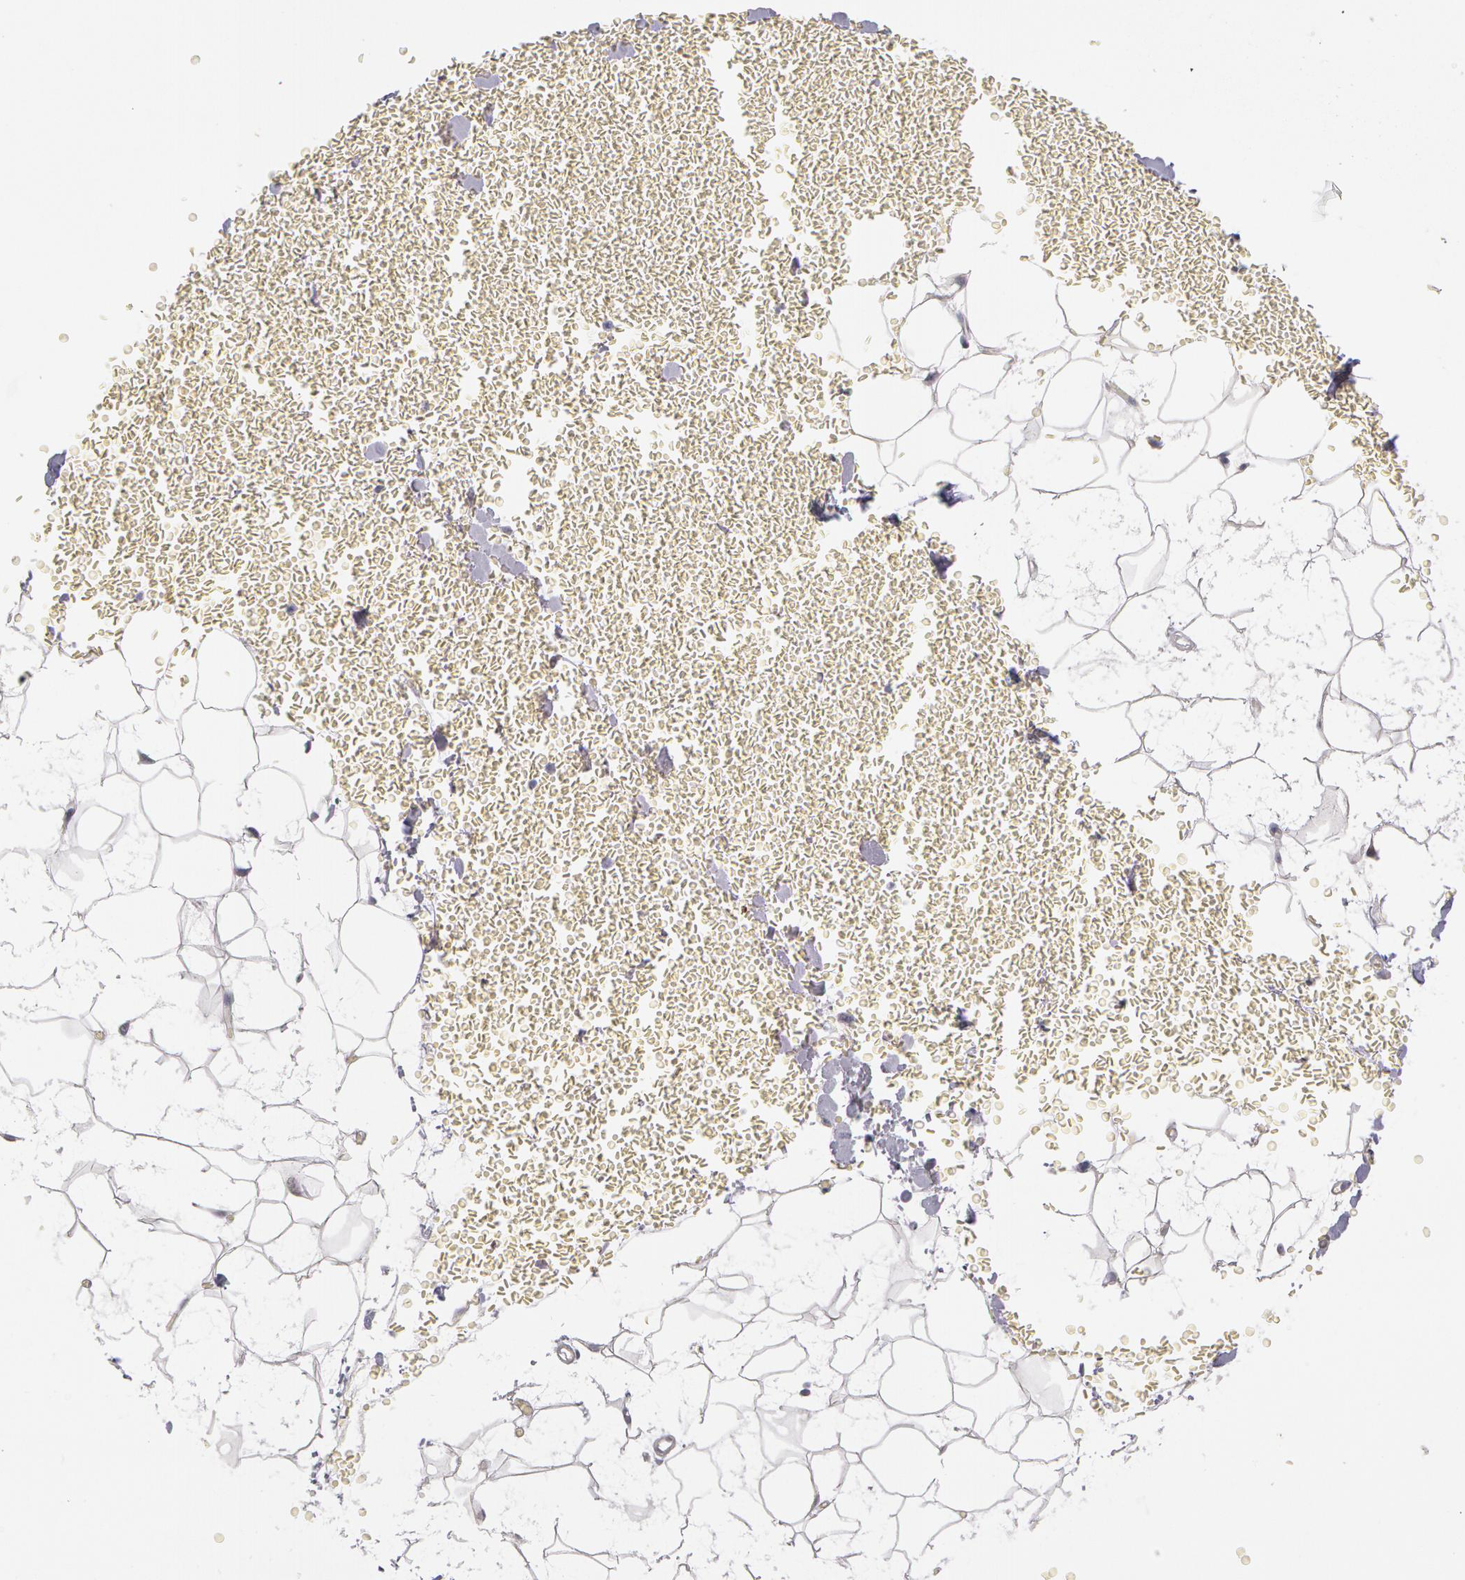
{"staining": {"intensity": "negative", "quantity": "none", "location": "none"}, "tissue": "adipose tissue", "cell_type": "Adipocytes", "image_type": "normal", "snomed": [{"axis": "morphology", "description": "Normal tissue, NOS"}, {"axis": "morphology", "description": "Inflammation, NOS"}, {"axis": "topography", "description": "Lymph node"}, {"axis": "topography", "description": "Peripheral nerve tissue"}], "caption": "High power microscopy photomicrograph of an immunohistochemistry micrograph of benign adipose tissue, revealing no significant staining in adipocytes. The staining was performed using DAB (3,3'-diaminobenzidine) to visualize the protein expression in brown, while the nuclei were stained in blue with hematoxylin (Magnification: 20x).", "gene": "PRICKLE1", "patient": {"sex": "male", "age": 52}}